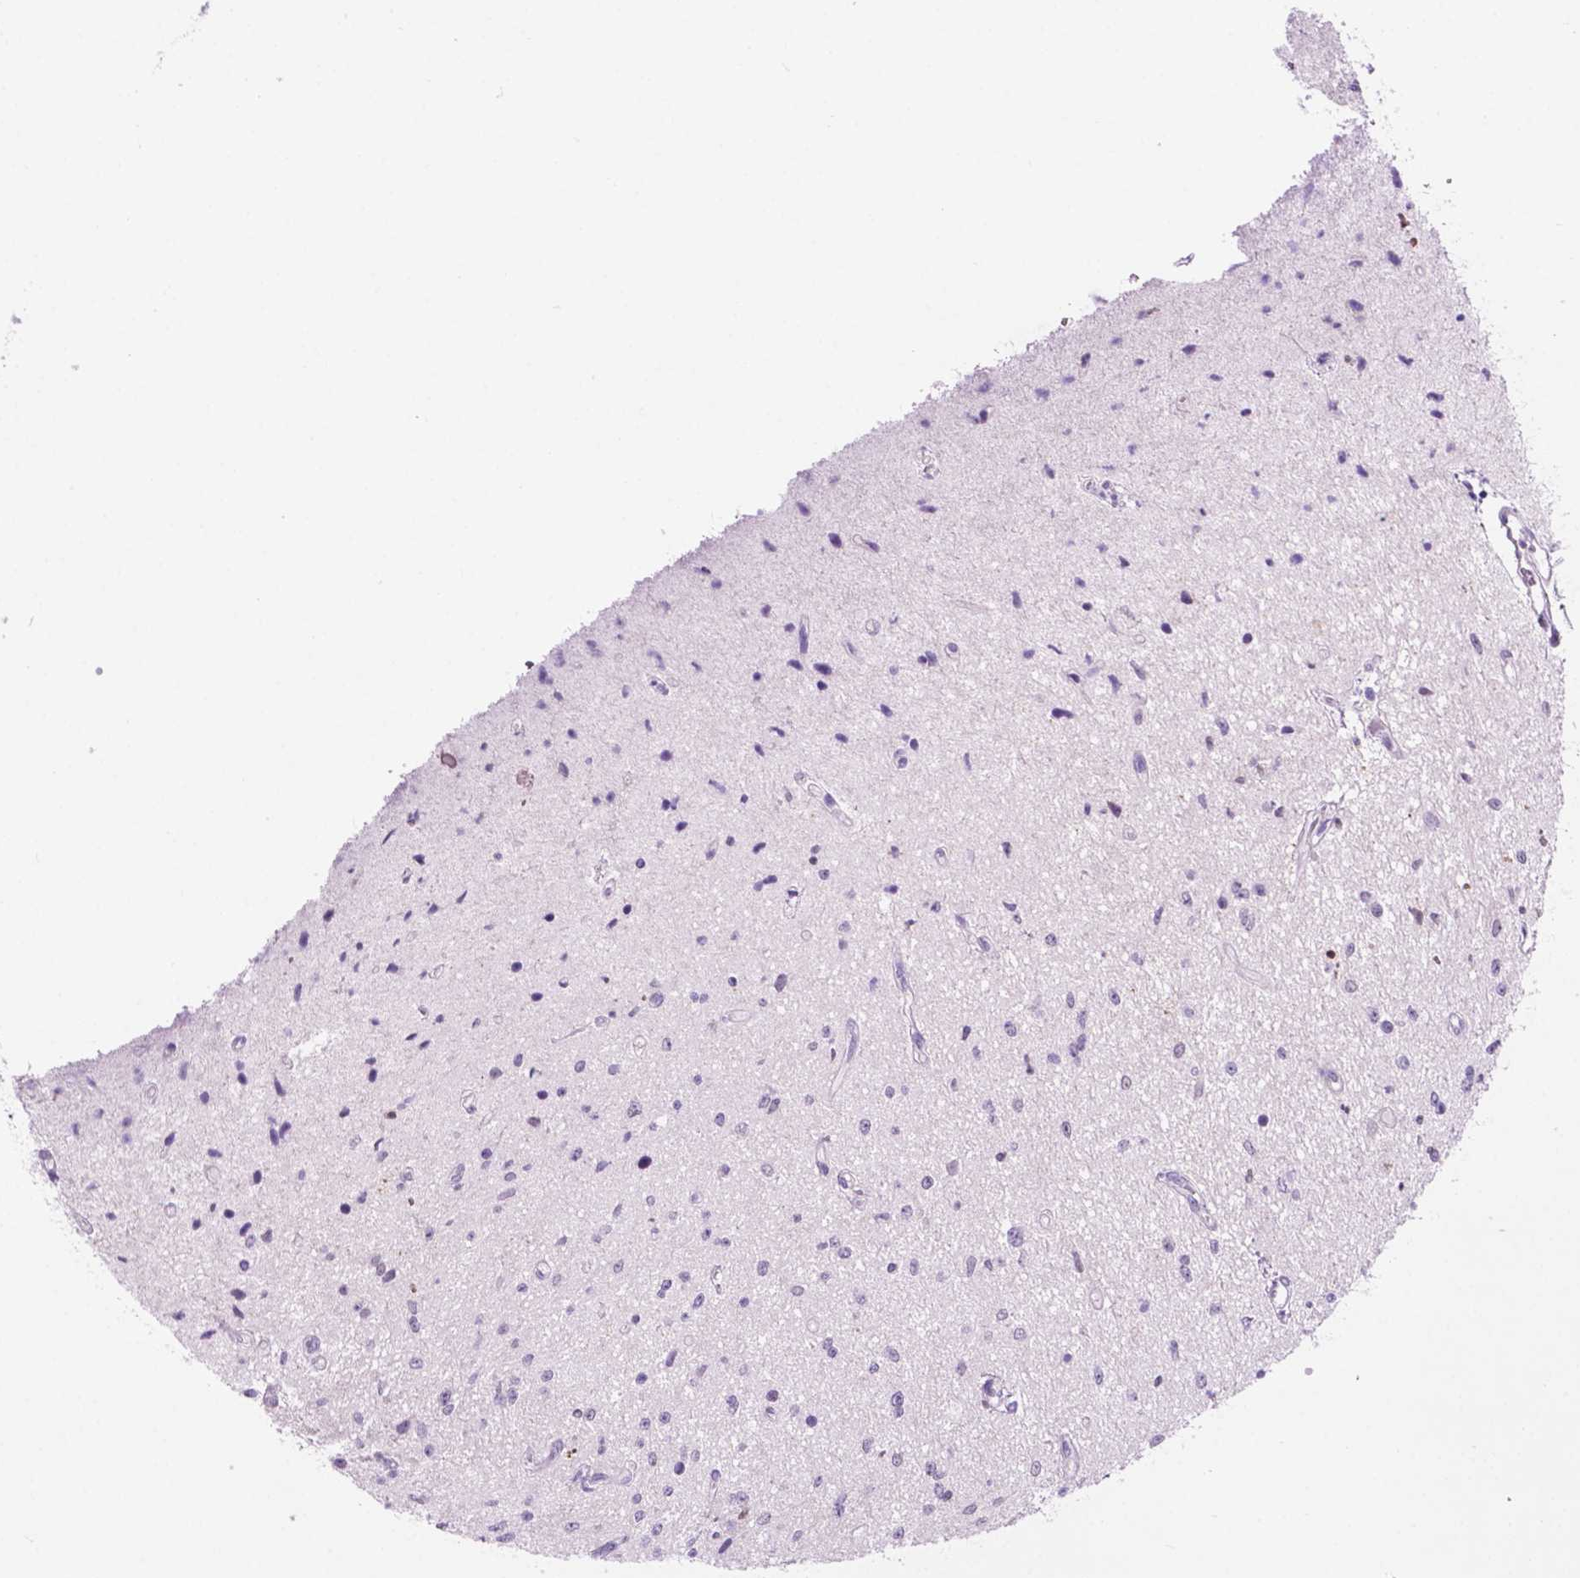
{"staining": {"intensity": "negative", "quantity": "none", "location": "none"}, "tissue": "glioma", "cell_type": "Tumor cells", "image_type": "cancer", "snomed": [{"axis": "morphology", "description": "Glioma, malignant, Low grade"}, {"axis": "topography", "description": "Cerebellum"}], "caption": "Malignant glioma (low-grade) was stained to show a protein in brown. There is no significant expression in tumor cells.", "gene": "ACY3", "patient": {"sex": "female", "age": 14}}